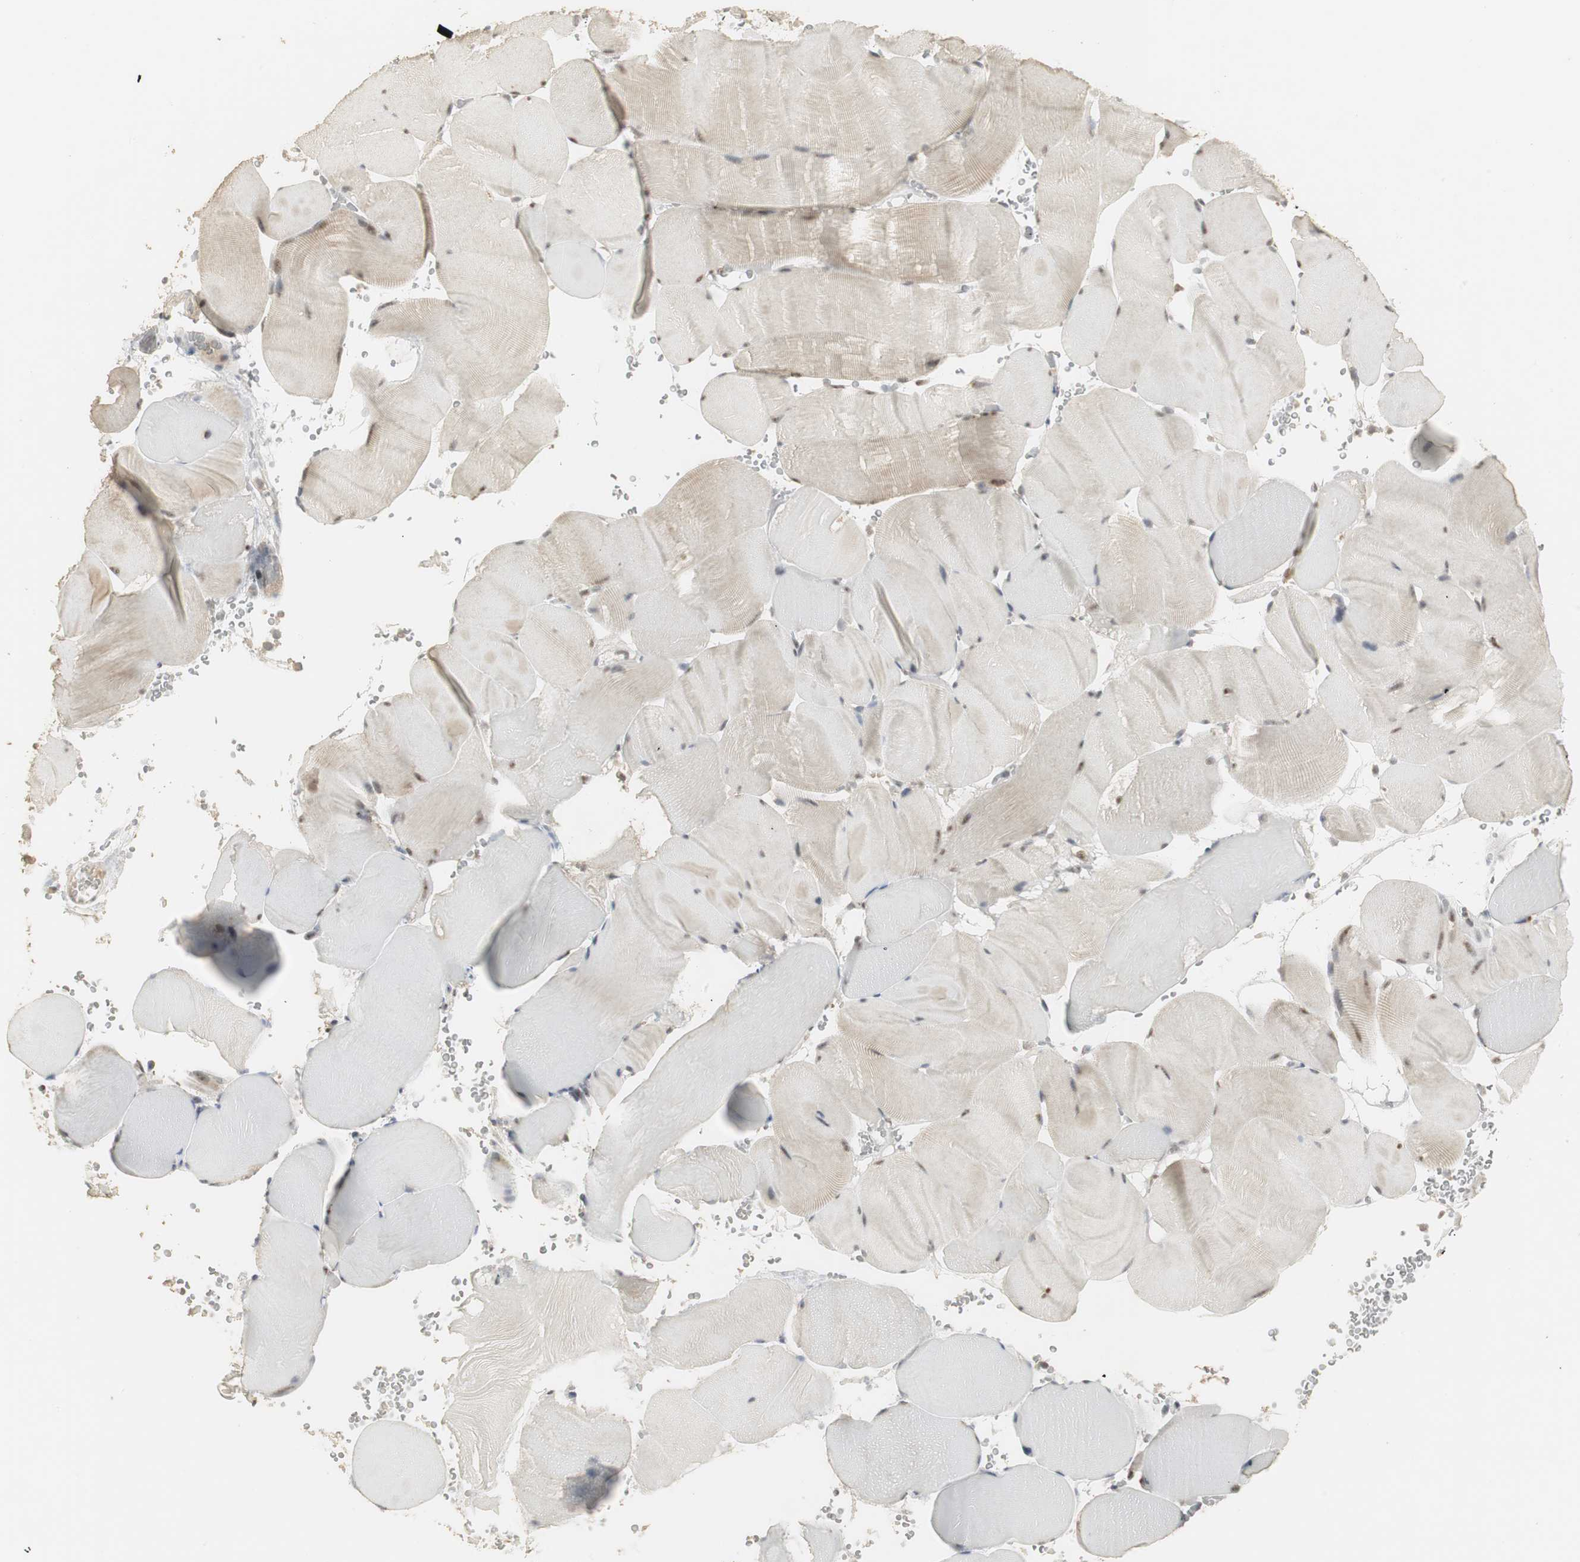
{"staining": {"intensity": "weak", "quantity": "25%-75%", "location": "cytoplasmic/membranous,nuclear"}, "tissue": "skeletal muscle", "cell_type": "Myocytes", "image_type": "normal", "snomed": [{"axis": "morphology", "description": "Normal tissue, NOS"}, {"axis": "topography", "description": "Skeletal muscle"}], "caption": "IHC of benign human skeletal muscle shows low levels of weak cytoplasmic/membranous,nuclear expression in approximately 25%-75% of myocytes.", "gene": "ELOA", "patient": {"sex": "male", "age": 62}}